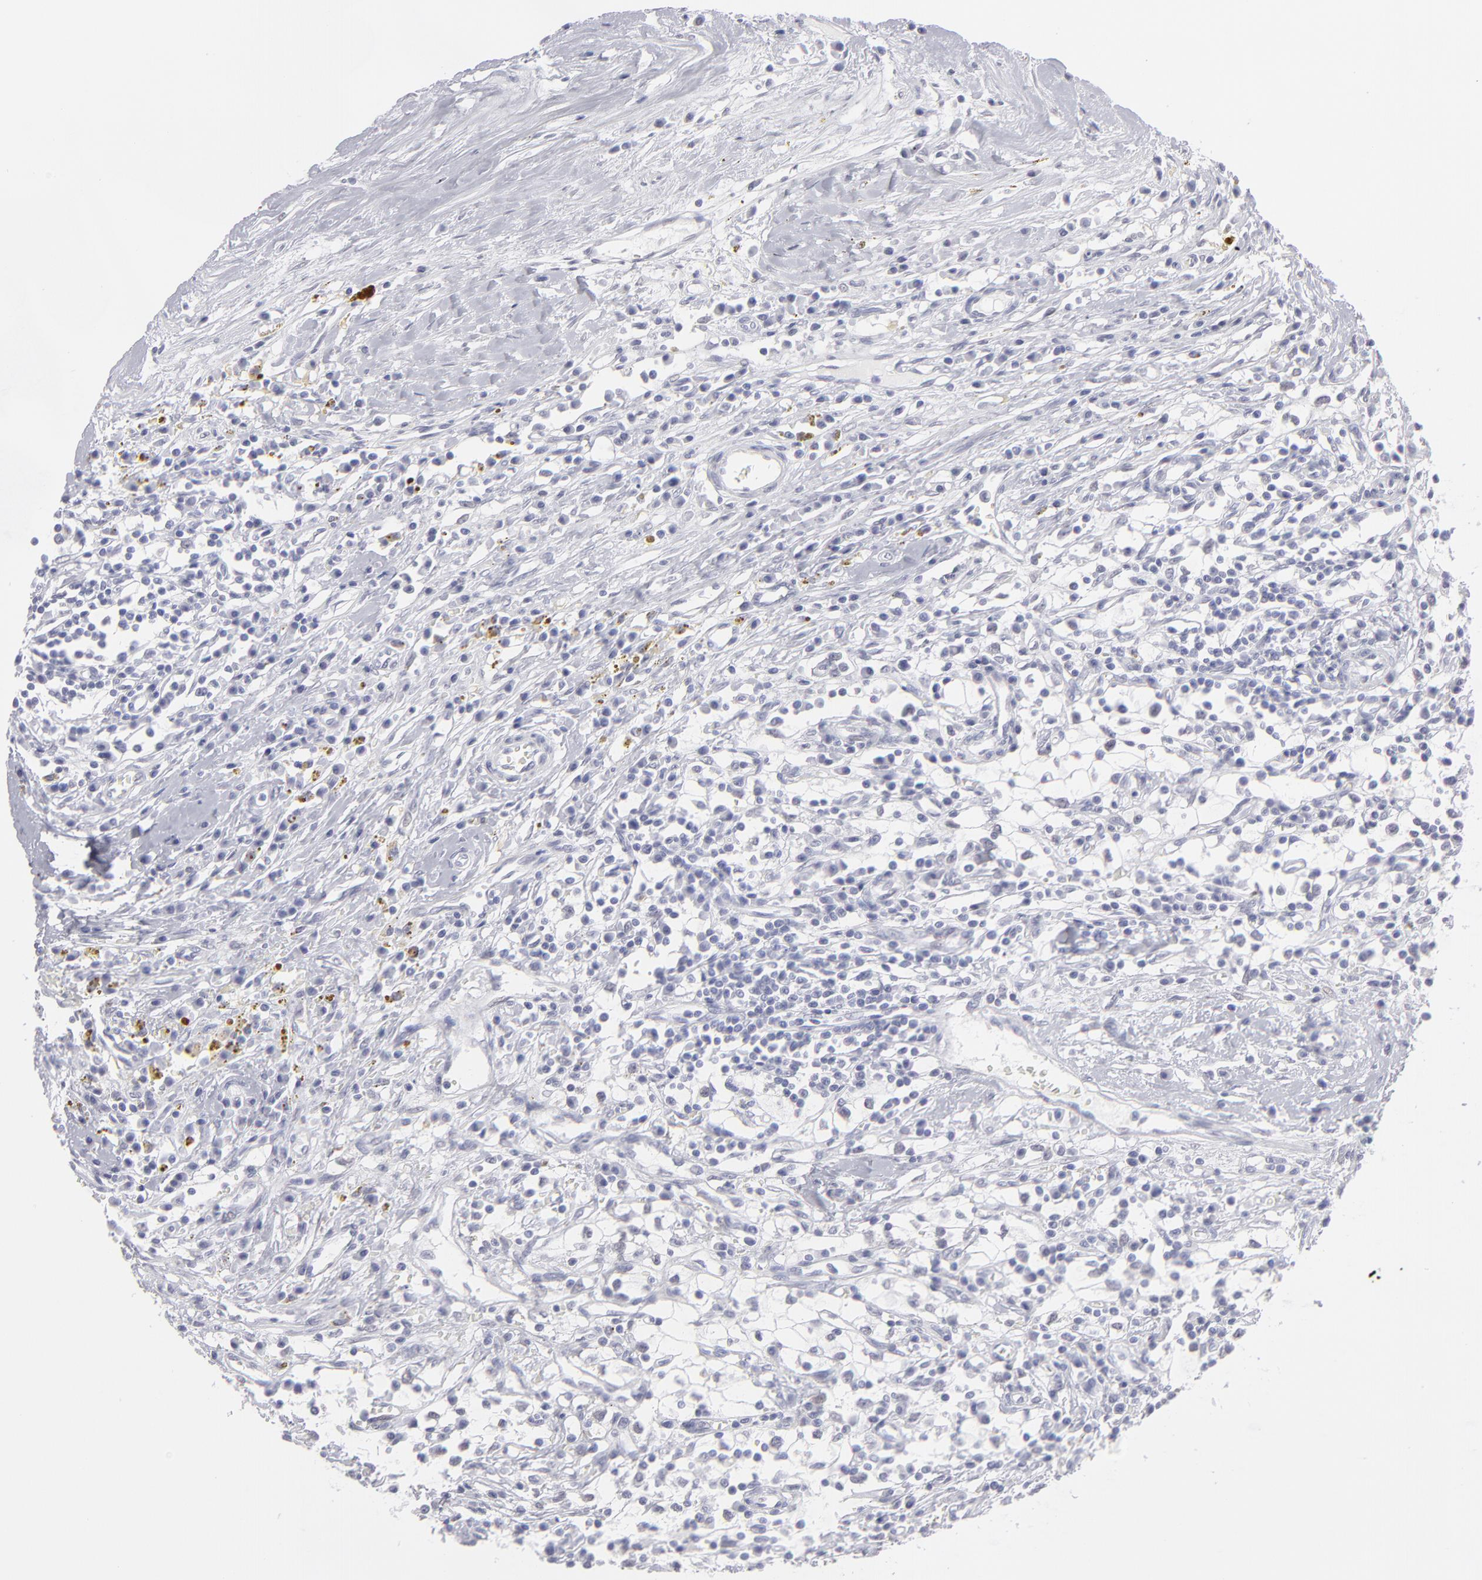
{"staining": {"intensity": "negative", "quantity": "none", "location": "none"}, "tissue": "renal cancer", "cell_type": "Tumor cells", "image_type": "cancer", "snomed": [{"axis": "morphology", "description": "Adenocarcinoma, NOS"}, {"axis": "topography", "description": "Kidney"}], "caption": "The immunohistochemistry (IHC) micrograph has no significant expression in tumor cells of adenocarcinoma (renal) tissue.", "gene": "ALDOB", "patient": {"sex": "male", "age": 82}}